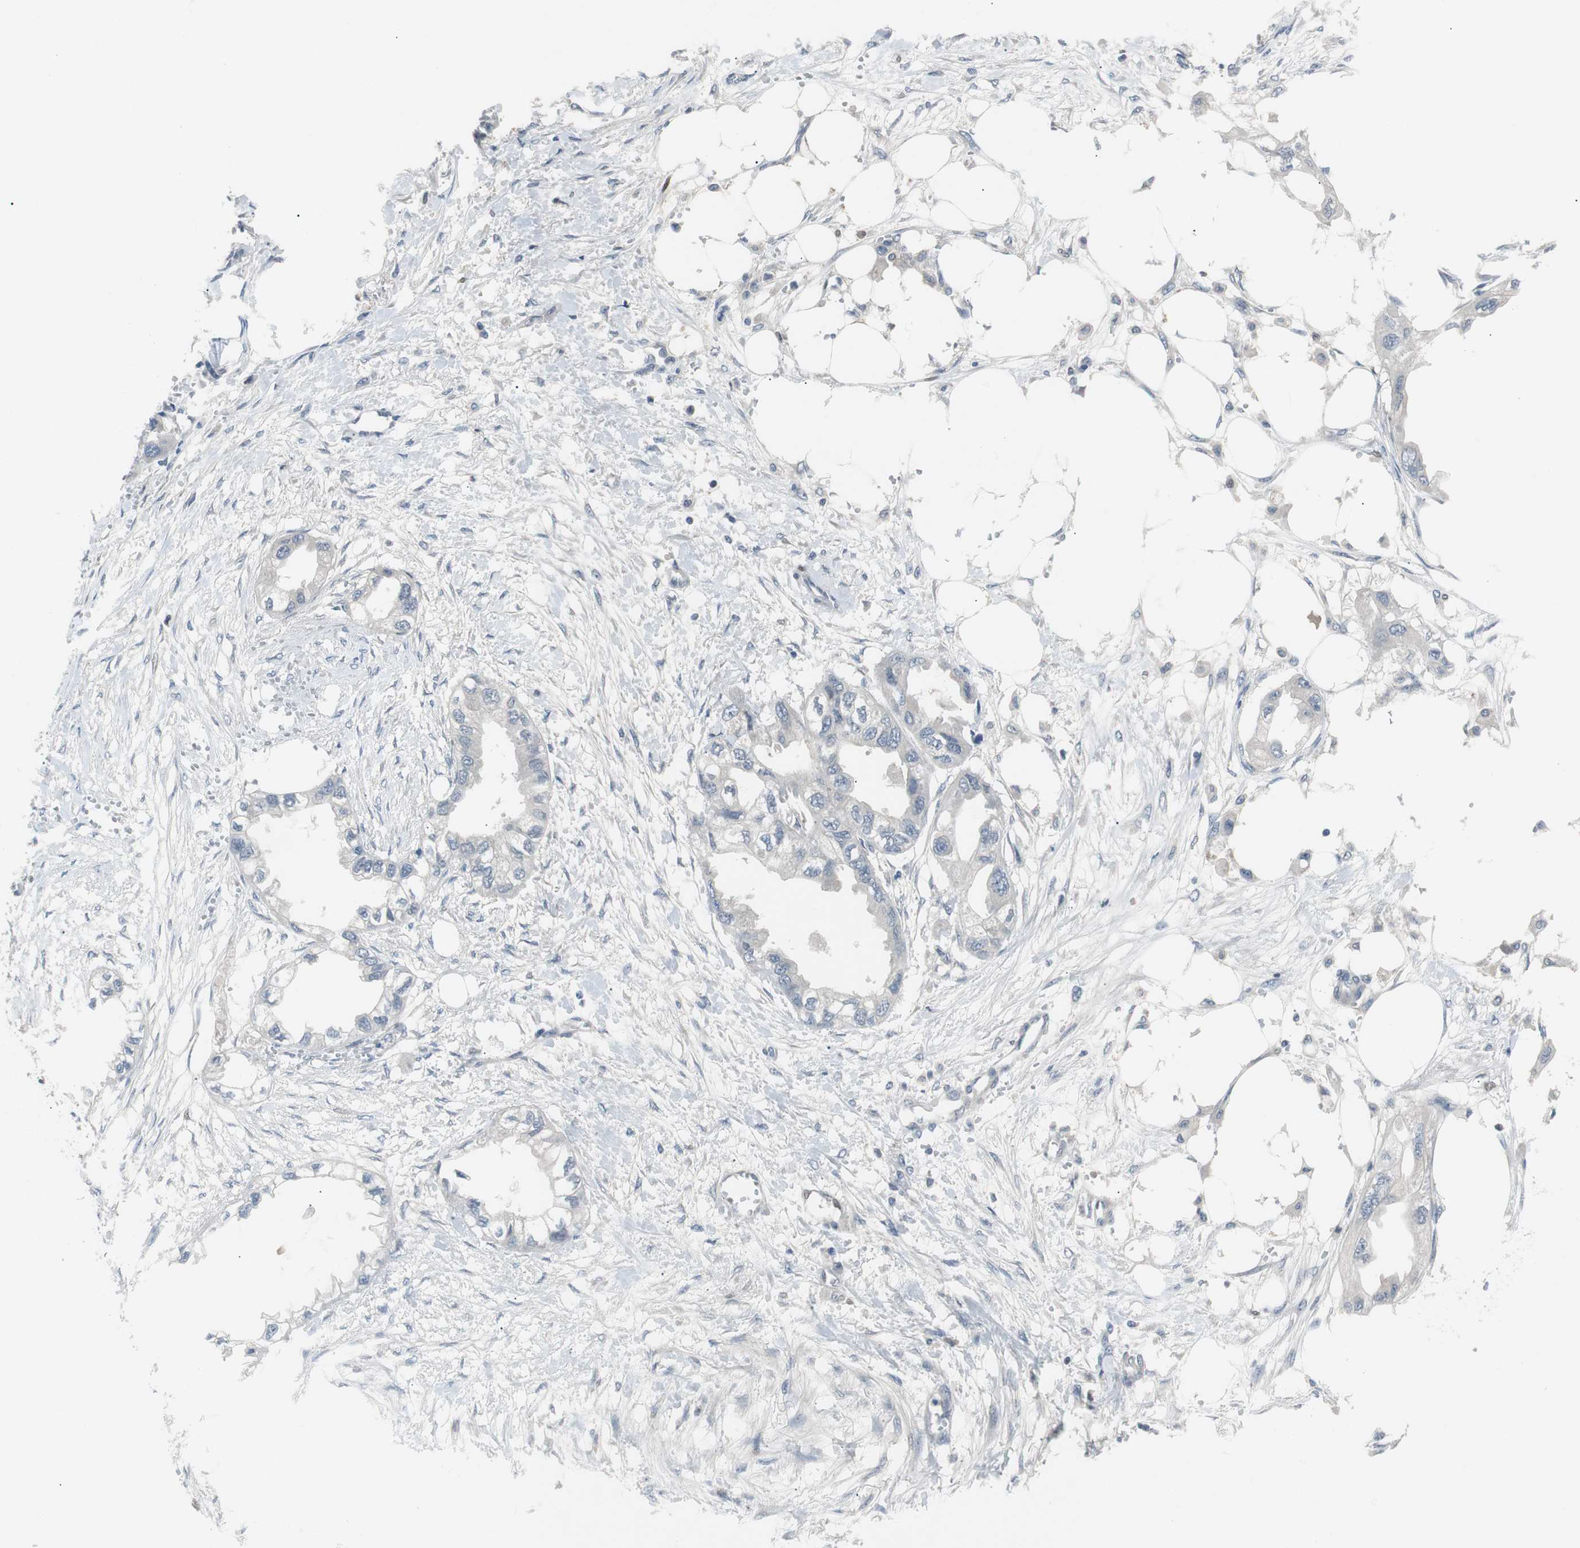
{"staining": {"intensity": "negative", "quantity": "none", "location": "none"}, "tissue": "endometrial cancer", "cell_type": "Tumor cells", "image_type": "cancer", "snomed": [{"axis": "morphology", "description": "Adenocarcinoma, NOS"}, {"axis": "topography", "description": "Endometrium"}], "caption": "Immunohistochemistry micrograph of neoplastic tissue: human adenocarcinoma (endometrial) stained with DAB reveals no significant protein positivity in tumor cells.", "gene": "MAP2K4", "patient": {"sex": "female", "age": 67}}